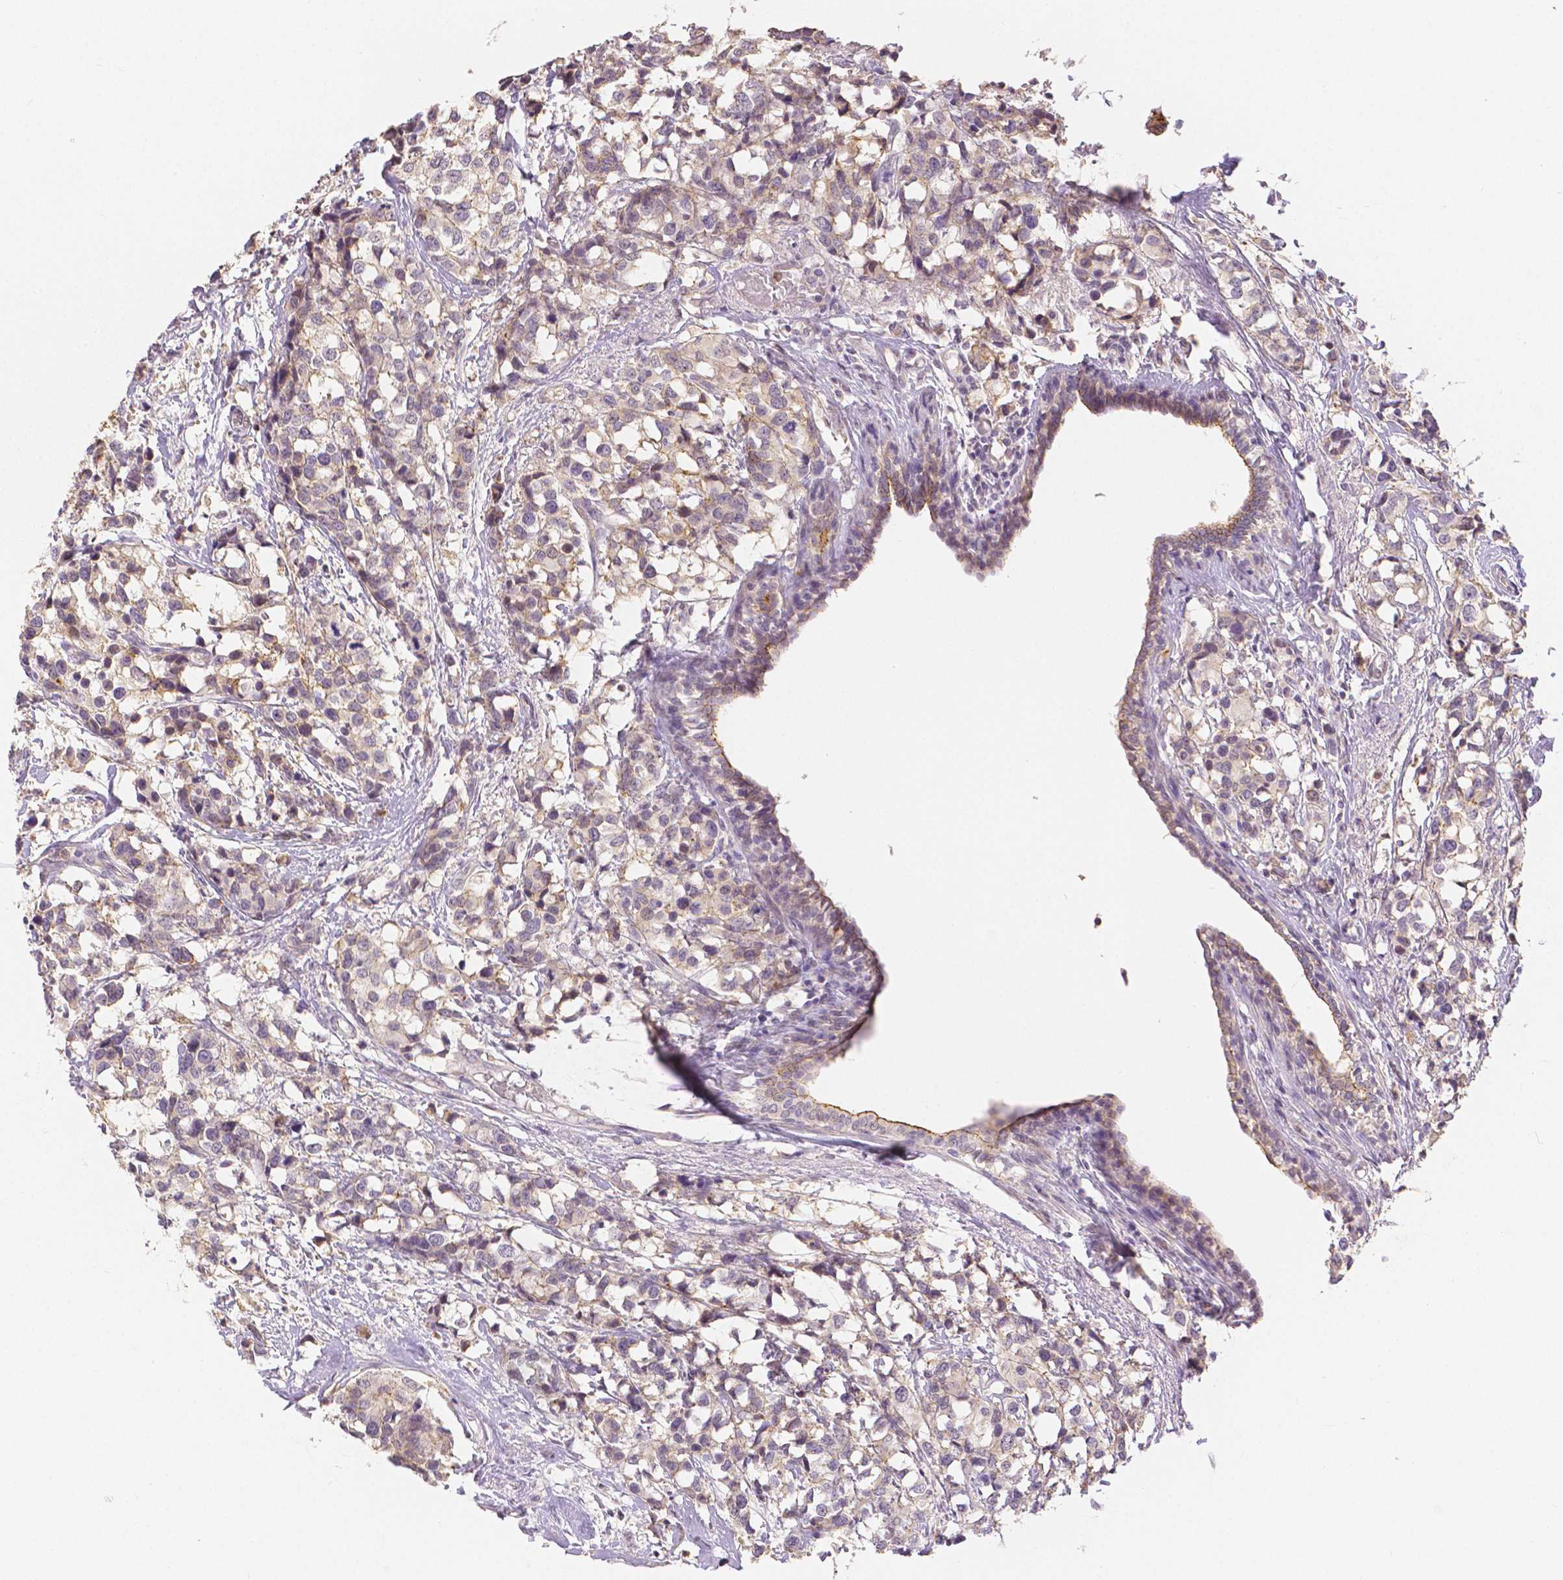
{"staining": {"intensity": "weak", "quantity": "25%-75%", "location": "cytoplasmic/membranous"}, "tissue": "breast cancer", "cell_type": "Tumor cells", "image_type": "cancer", "snomed": [{"axis": "morphology", "description": "Lobular carcinoma"}, {"axis": "topography", "description": "Breast"}], "caption": "A micrograph of lobular carcinoma (breast) stained for a protein exhibits weak cytoplasmic/membranous brown staining in tumor cells.", "gene": "OCLN", "patient": {"sex": "female", "age": 59}}